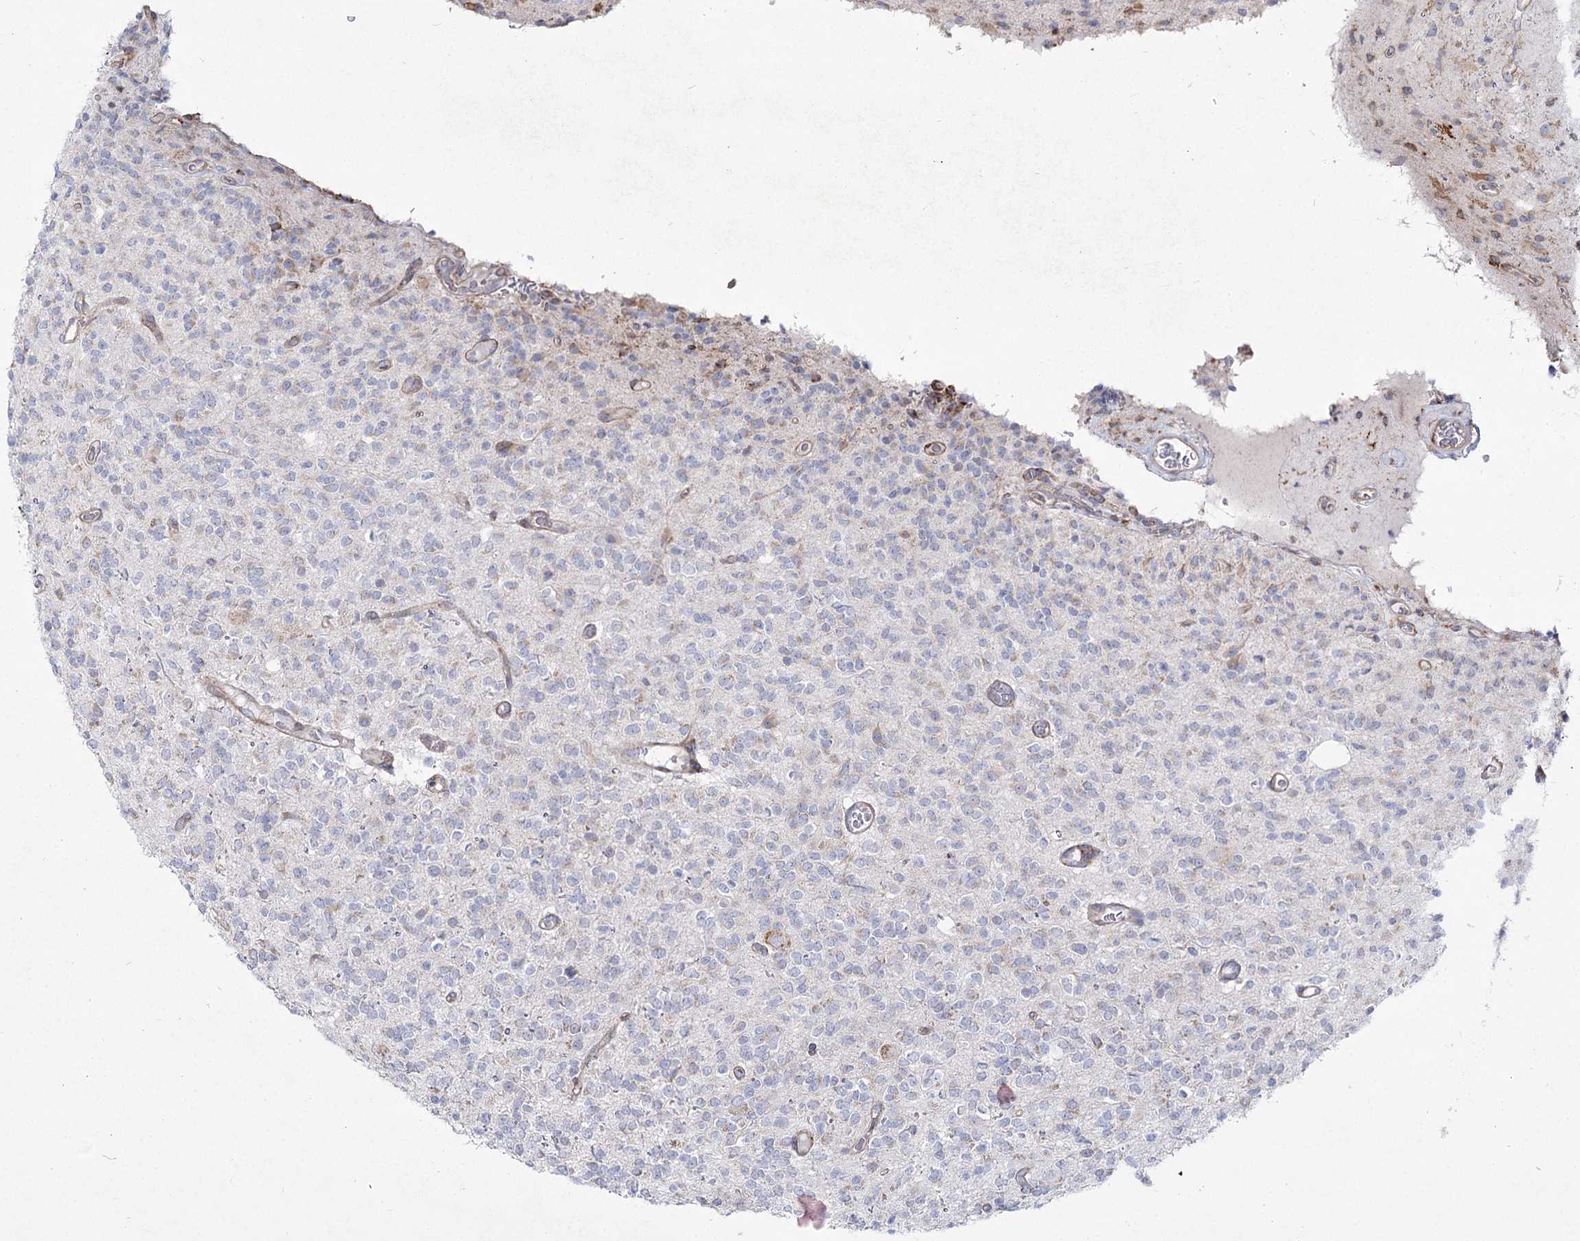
{"staining": {"intensity": "negative", "quantity": "none", "location": "none"}, "tissue": "glioma", "cell_type": "Tumor cells", "image_type": "cancer", "snomed": [{"axis": "morphology", "description": "Glioma, malignant, High grade"}, {"axis": "topography", "description": "Brain"}], "caption": "An immunohistochemistry image of glioma is shown. There is no staining in tumor cells of glioma.", "gene": "NHLRC2", "patient": {"sex": "male", "age": 34}}